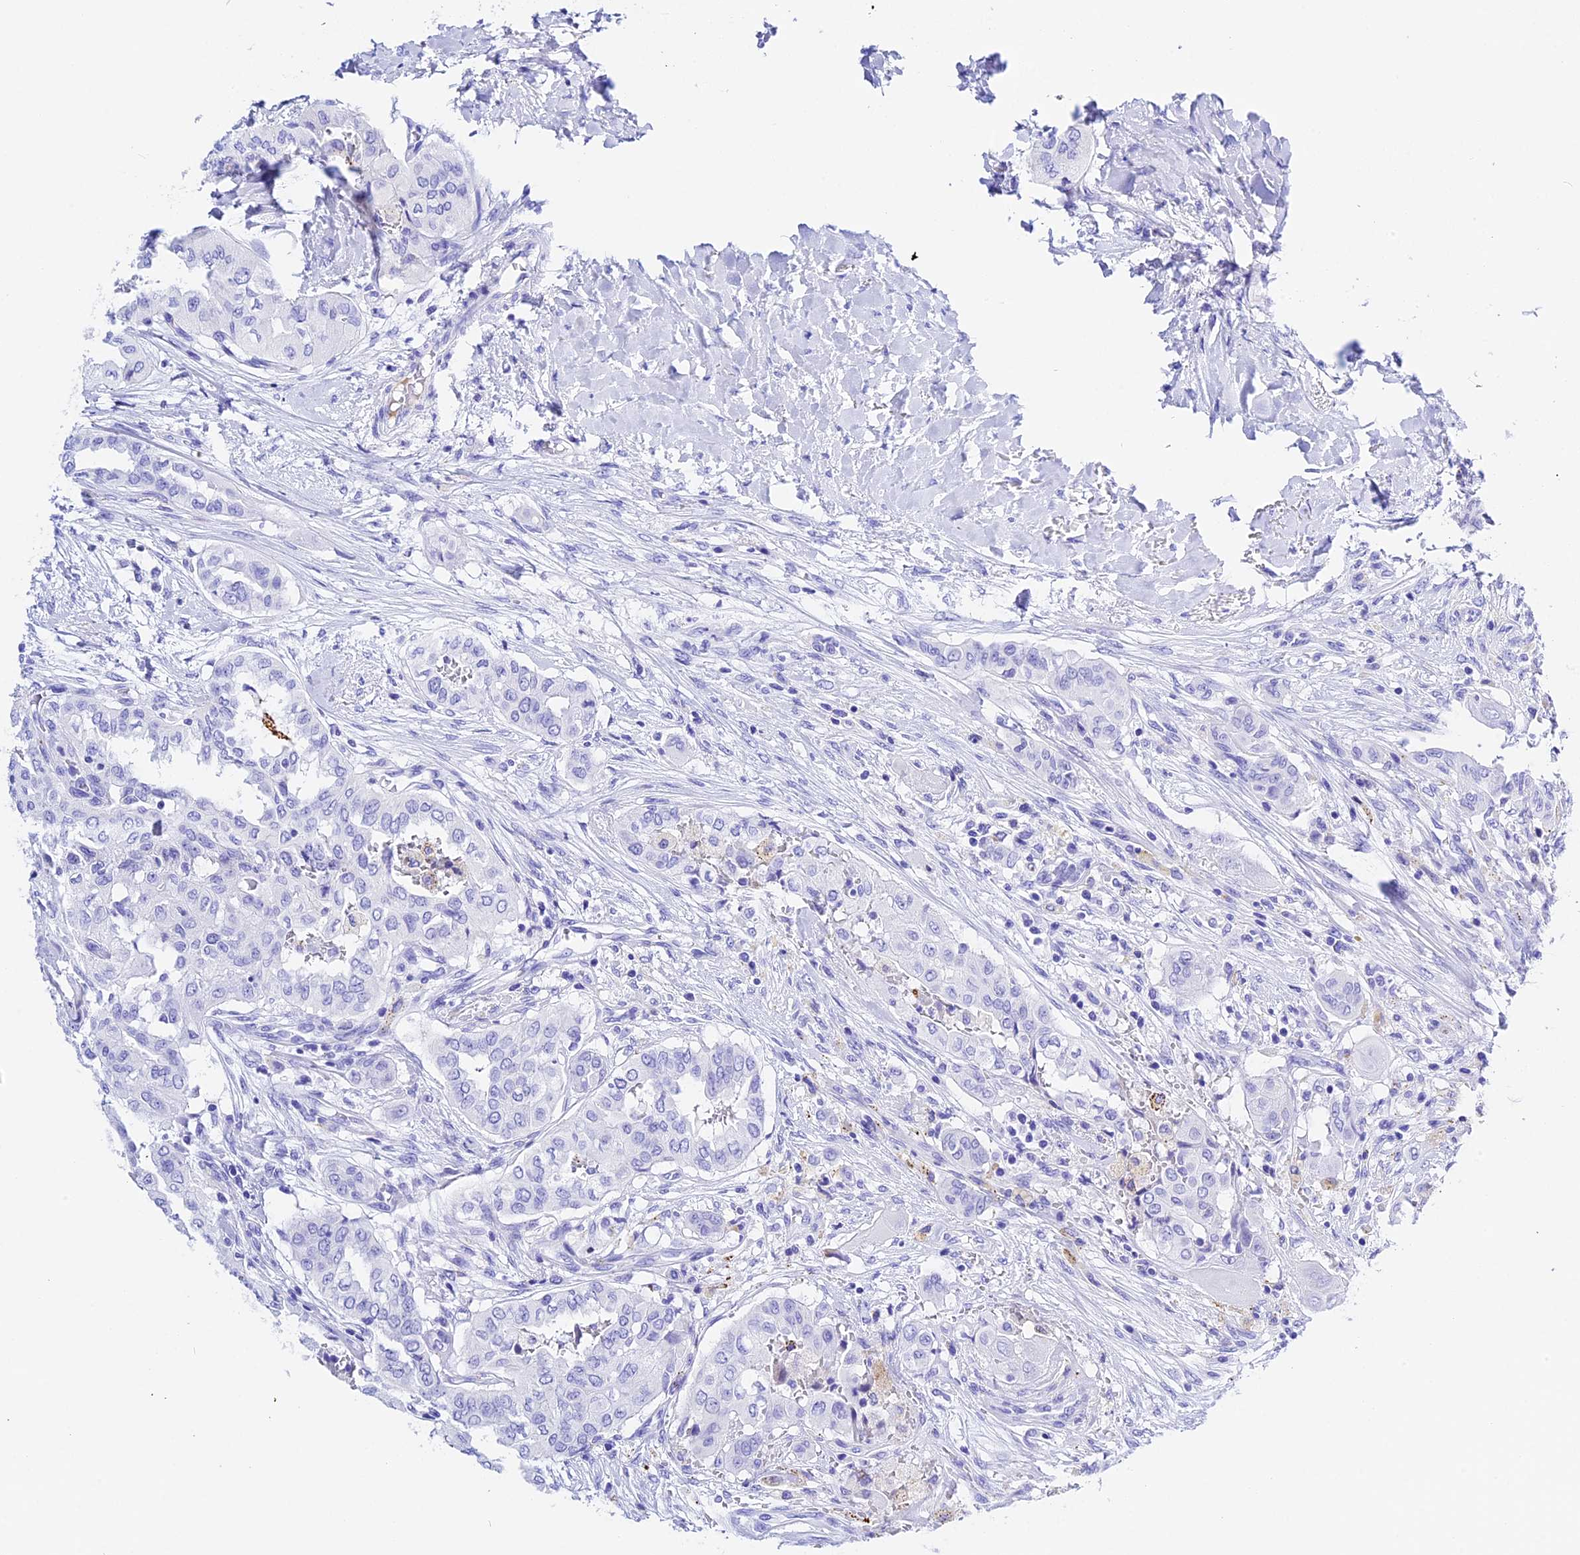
{"staining": {"intensity": "negative", "quantity": "none", "location": "none"}, "tissue": "thyroid cancer", "cell_type": "Tumor cells", "image_type": "cancer", "snomed": [{"axis": "morphology", "description": "Papillary adenocarcinoma, NOS"}, {"axis": "topography", "description": "Thyroid gland"}], "caption": "Photomicrograph shows no protein staining in tumor cells of thyroid papillary adenocarcinoma tissue.", "gene": "PSG11", "patient": {"sex": "female", "age": 59}}